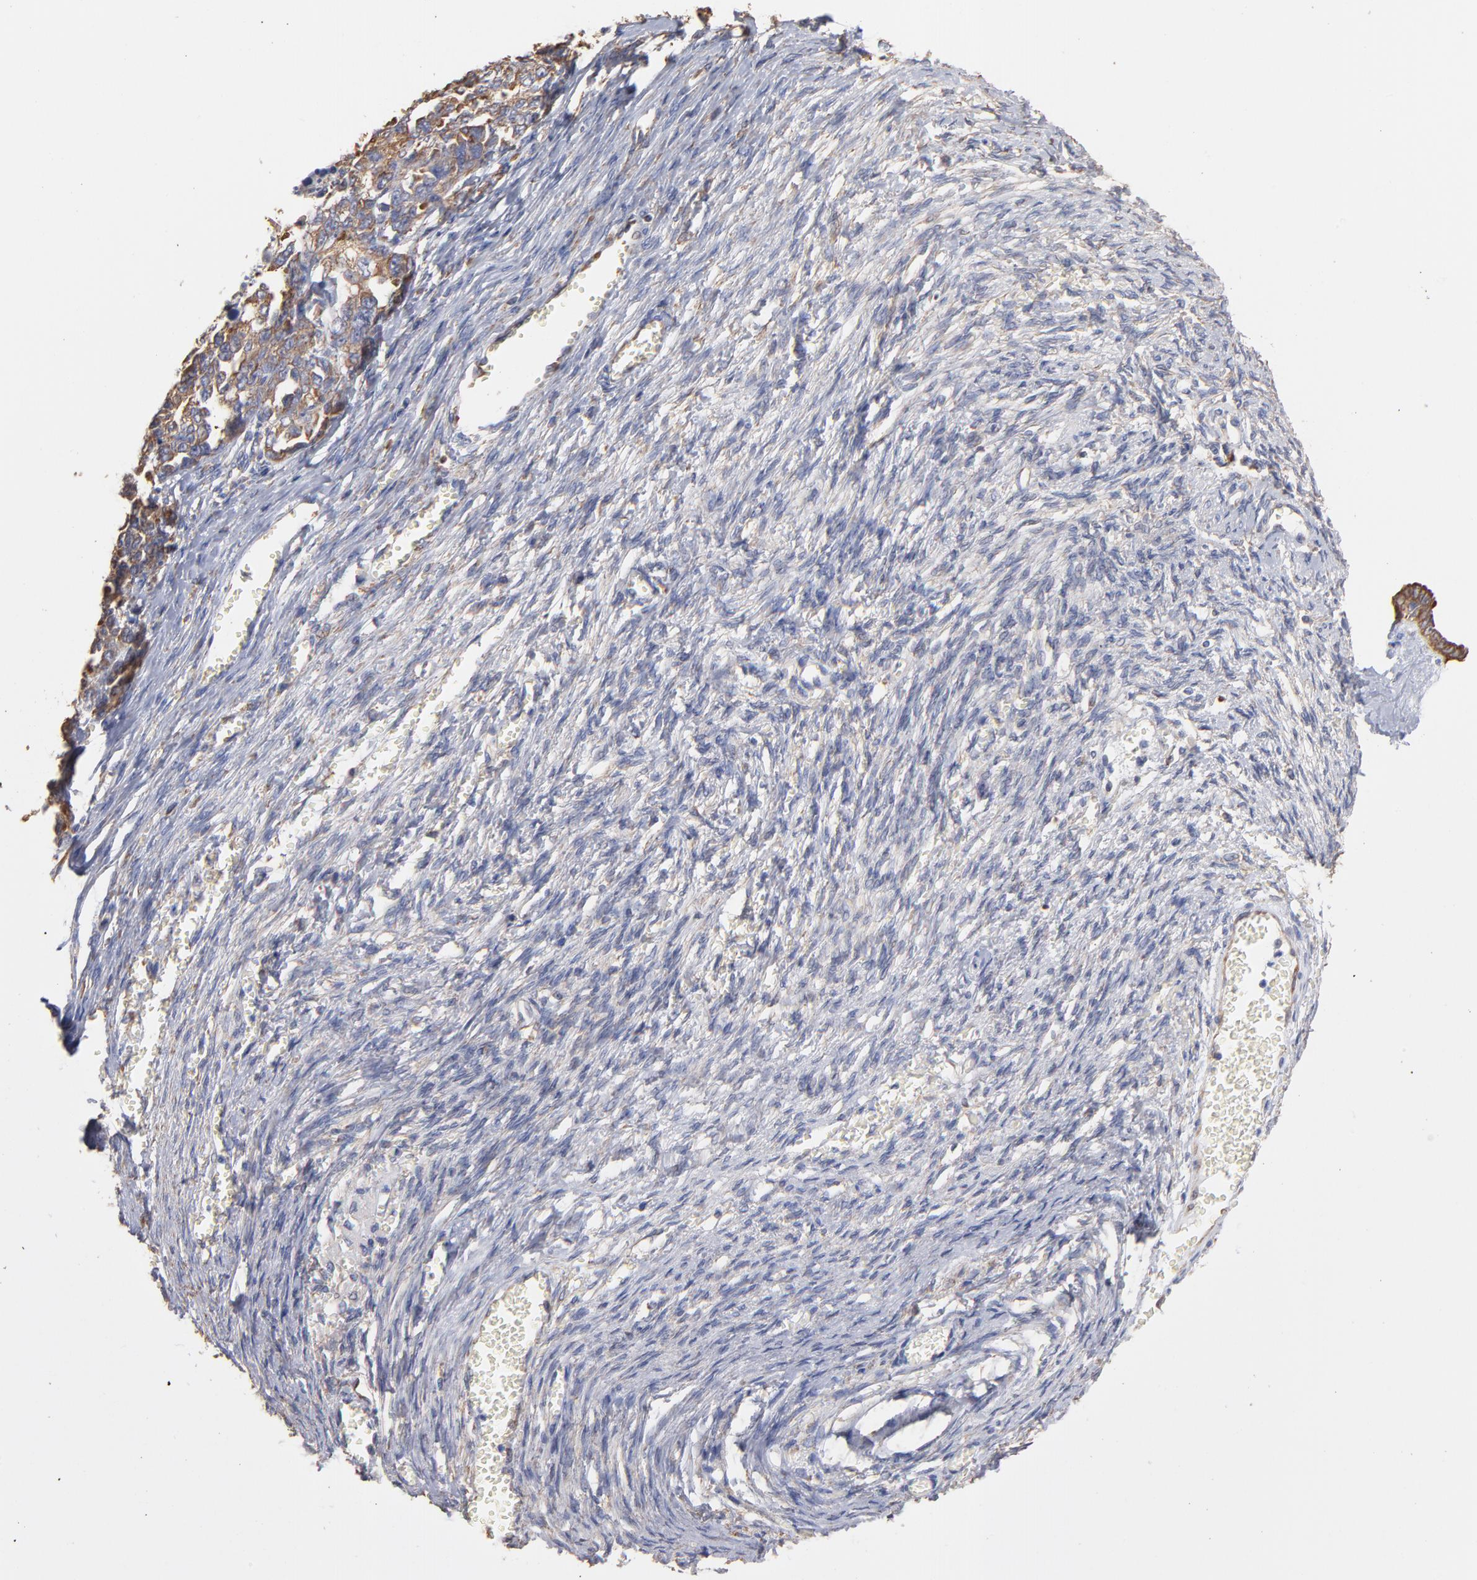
{"staining": {"intensity": "weak", "quantity": ">75%", "location": "cytoplasmic/membranous"}, "tissue": "ovarian cancer", "cell_type": "Tumor cells", "image_type": "cancer", "snomed": [{"axis": "morphology", "description": "Cystadenocarcinoma, serous, NOS"}, {"axis": "topography", "description": "Ovary"}], "caption": "Immunohistochemical staining of serous cystadenocarcinoma (ovarian) shows weak cytoplasmic/membranous protein expression in approximately >75% of tumor cells. (brown staining indicates protein expression, while blue staining denotes nuclei).", "gene": "RPL9", "patient": {"sex": "female", "age": 69}}